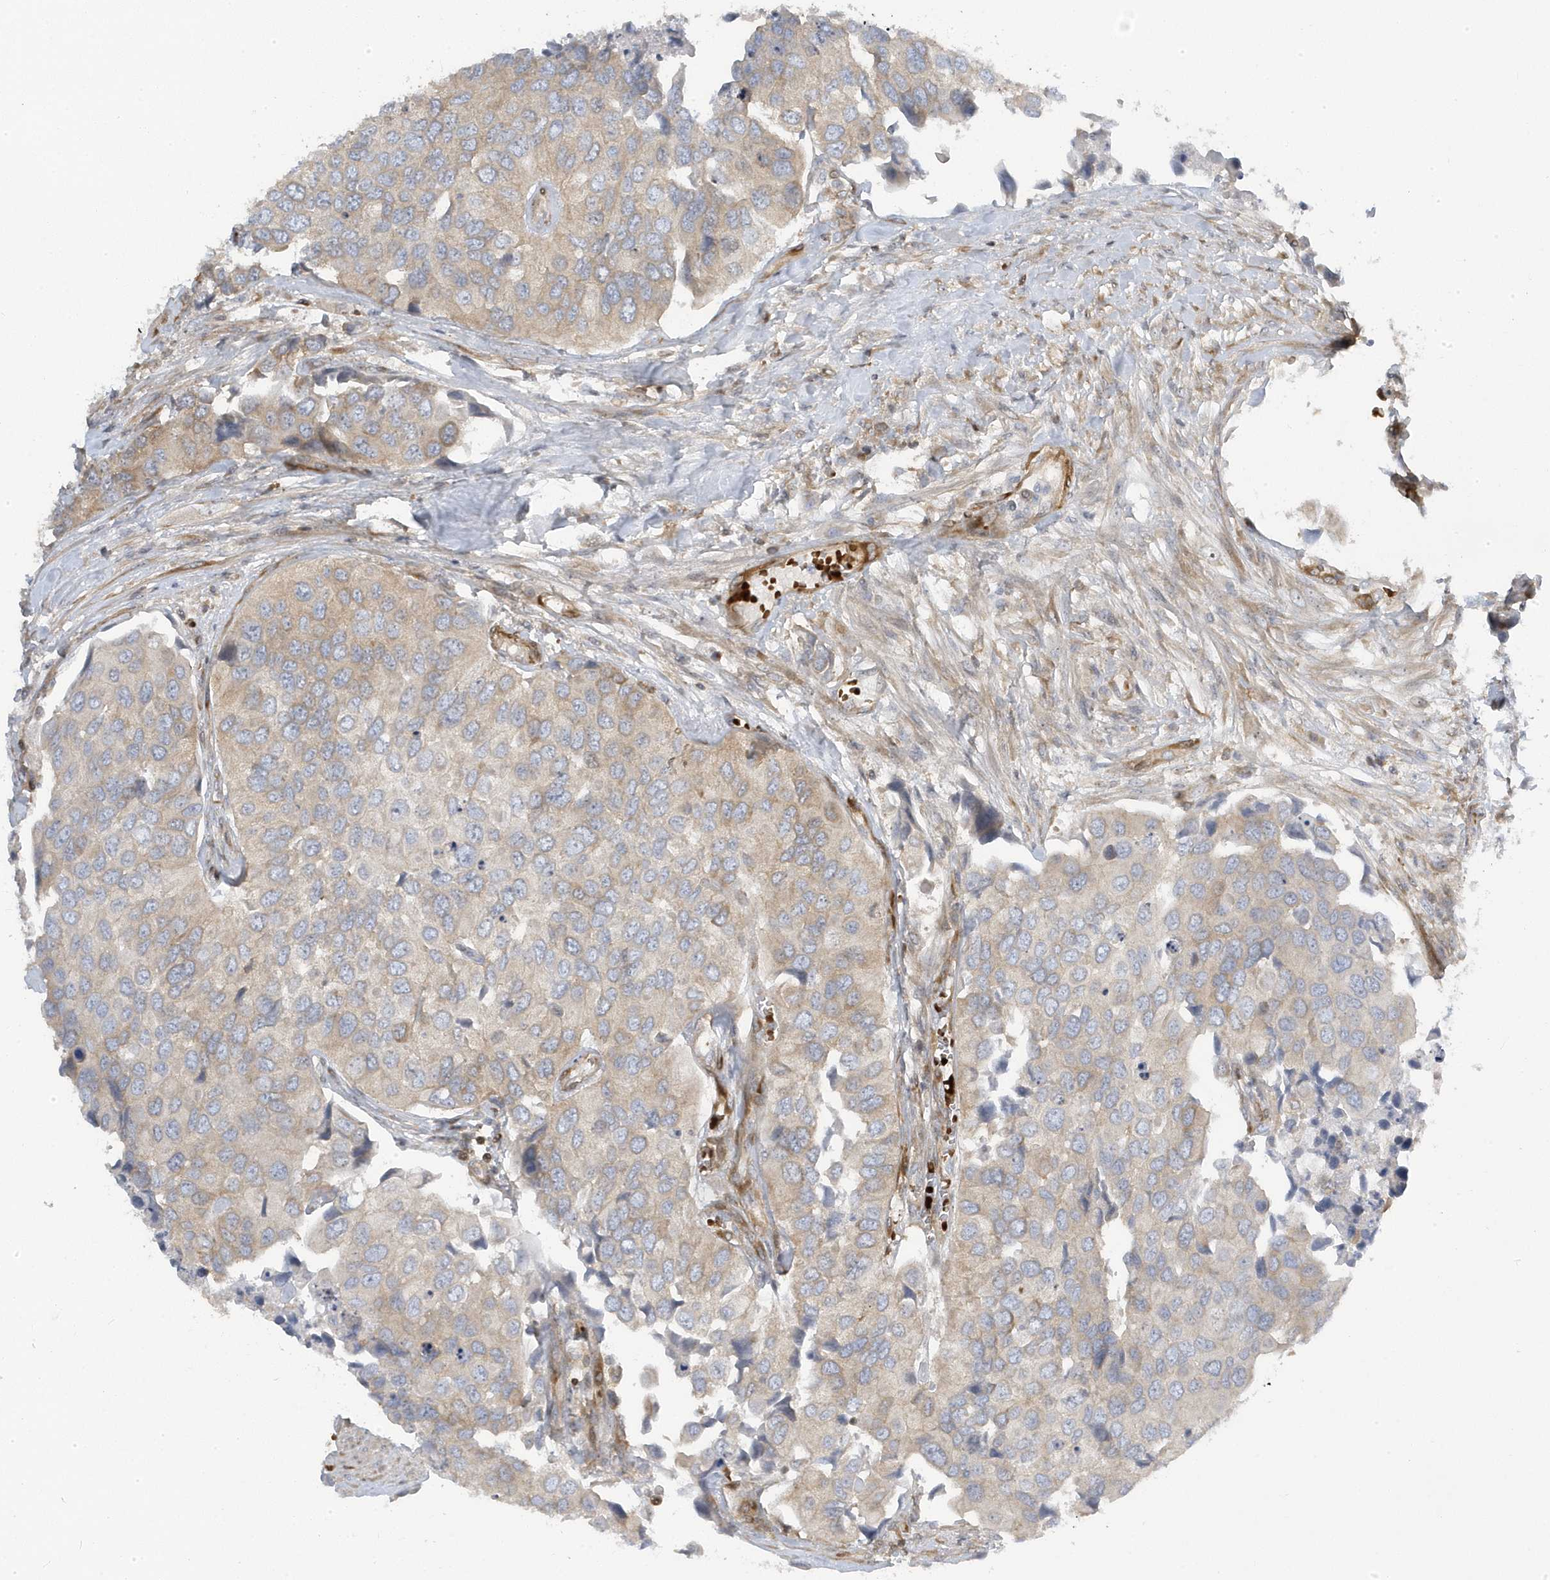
{"staining": {"intensity": "weak", "quantity": "25%-75%", "location": "cytoplasmic/membranous"}, "tissue": "urothelial cancer", "cell_type": "Tumor cells", "image_type": "cancer", "snomed": [{"axis": "morphology", "description": "Urothelial carcinoma, High grade"}, {"axis": "topography", "description": "Urinary bladder"}], "caption": "Approximately 25%-75% of tumor cells in human urothelial cancer exhibit weak cytoplasmic/membranous protein positivity as visualized by brown immunohistochemical staining.", "gene": "MAP7D3", "patient": {"sex": "male", "age": 74}}